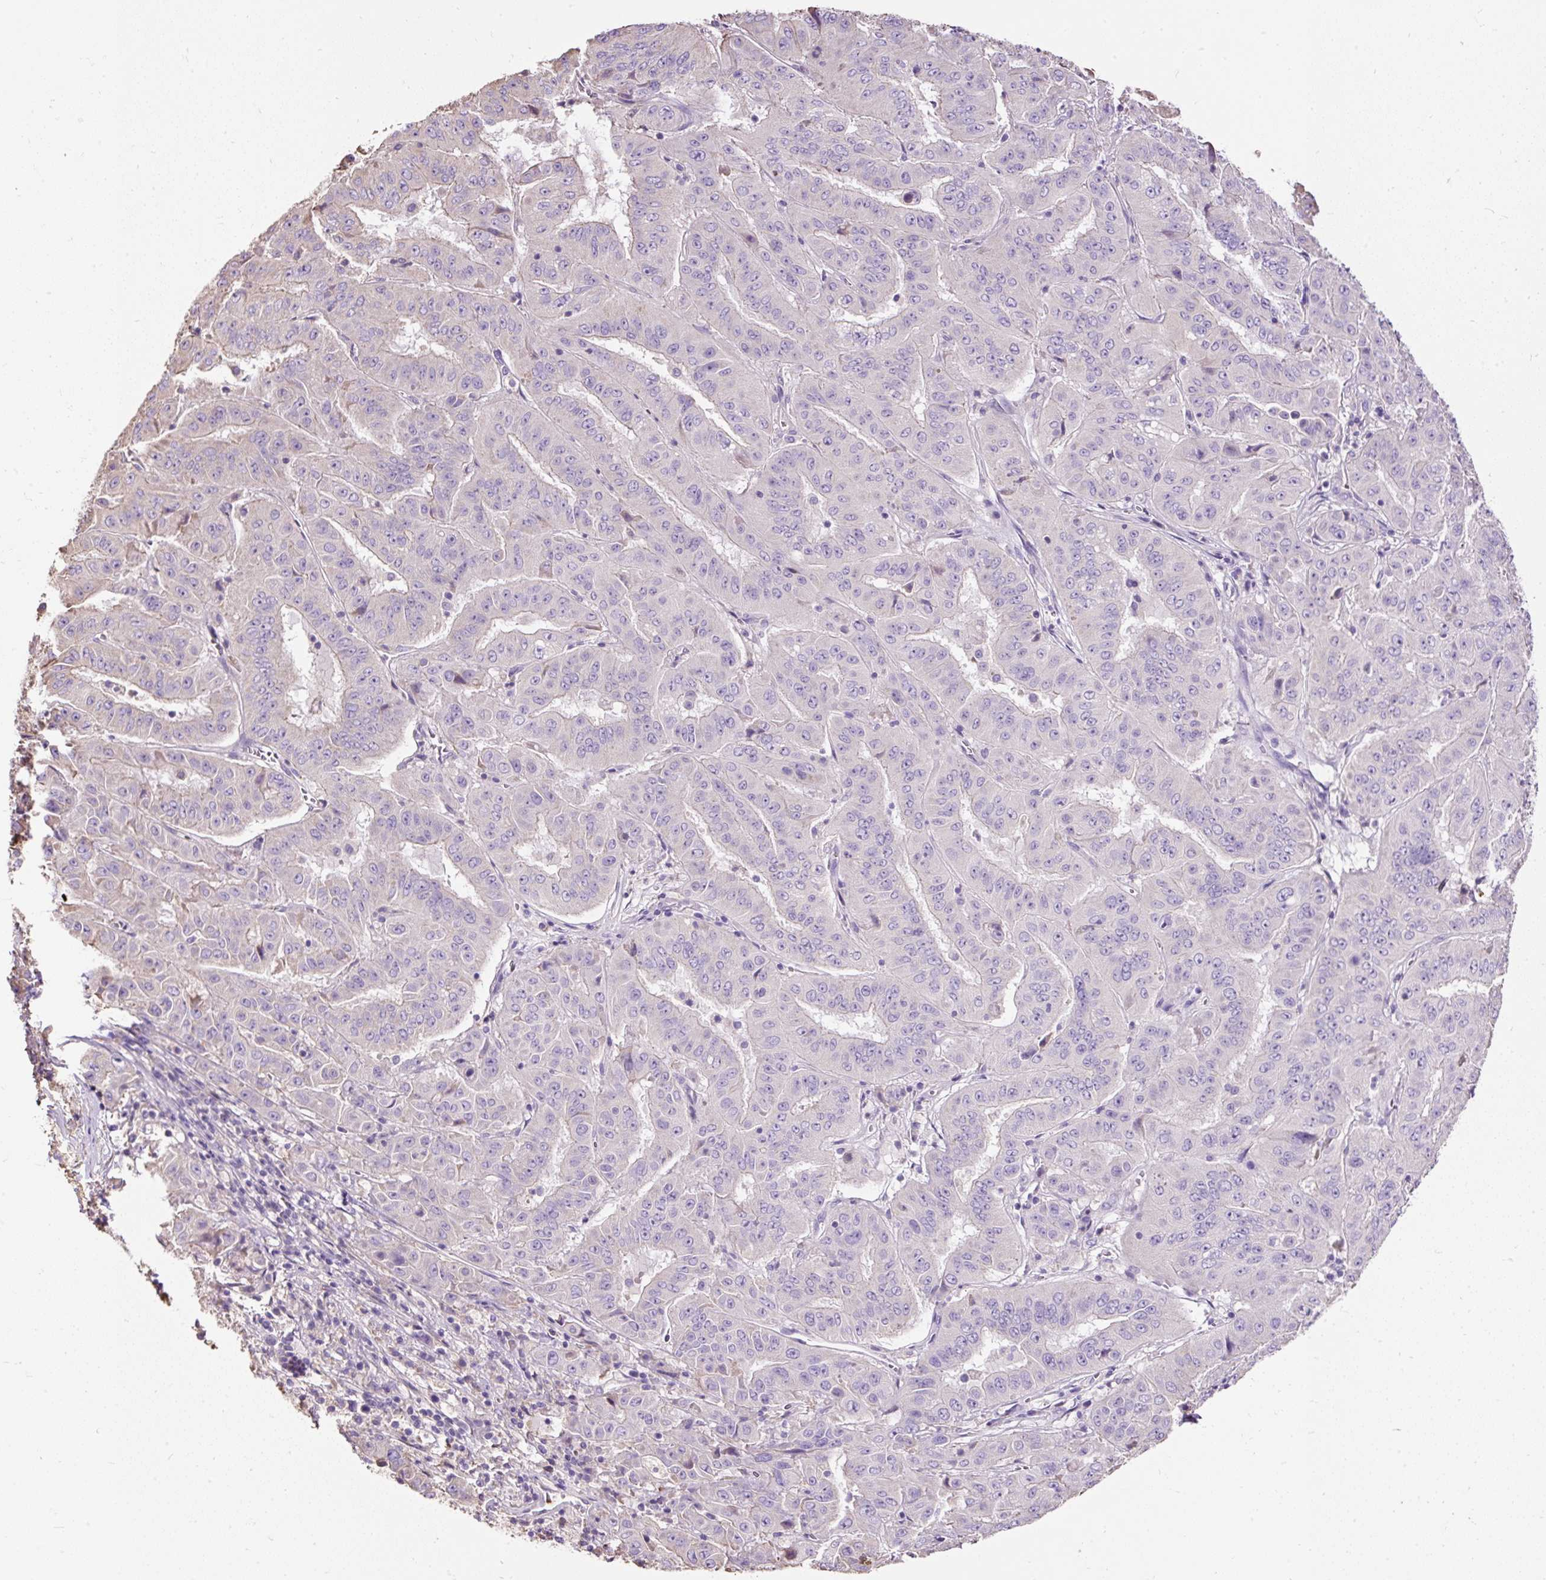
{"staining": {"intensity": "negative", "quantity": "none", "location": "none"}, "tissue": "pancreatic cancer", "cell_type": "Tumor cells", "image_type": "cancer", "snomed": [{"axis": "morphology", "description": "Adenocarcinoma, NOS"}, {"axis": "topography", "description": "Pancreas"}], "caption": "DAB (3,3'-diaminobenzidine) immunohistochemical staining of pancreatic adenocarcinoma demonstrates no significant expression in tumor cells.", "gene": "PDIA2", "patient": {"sex": "male", "age": 63}}